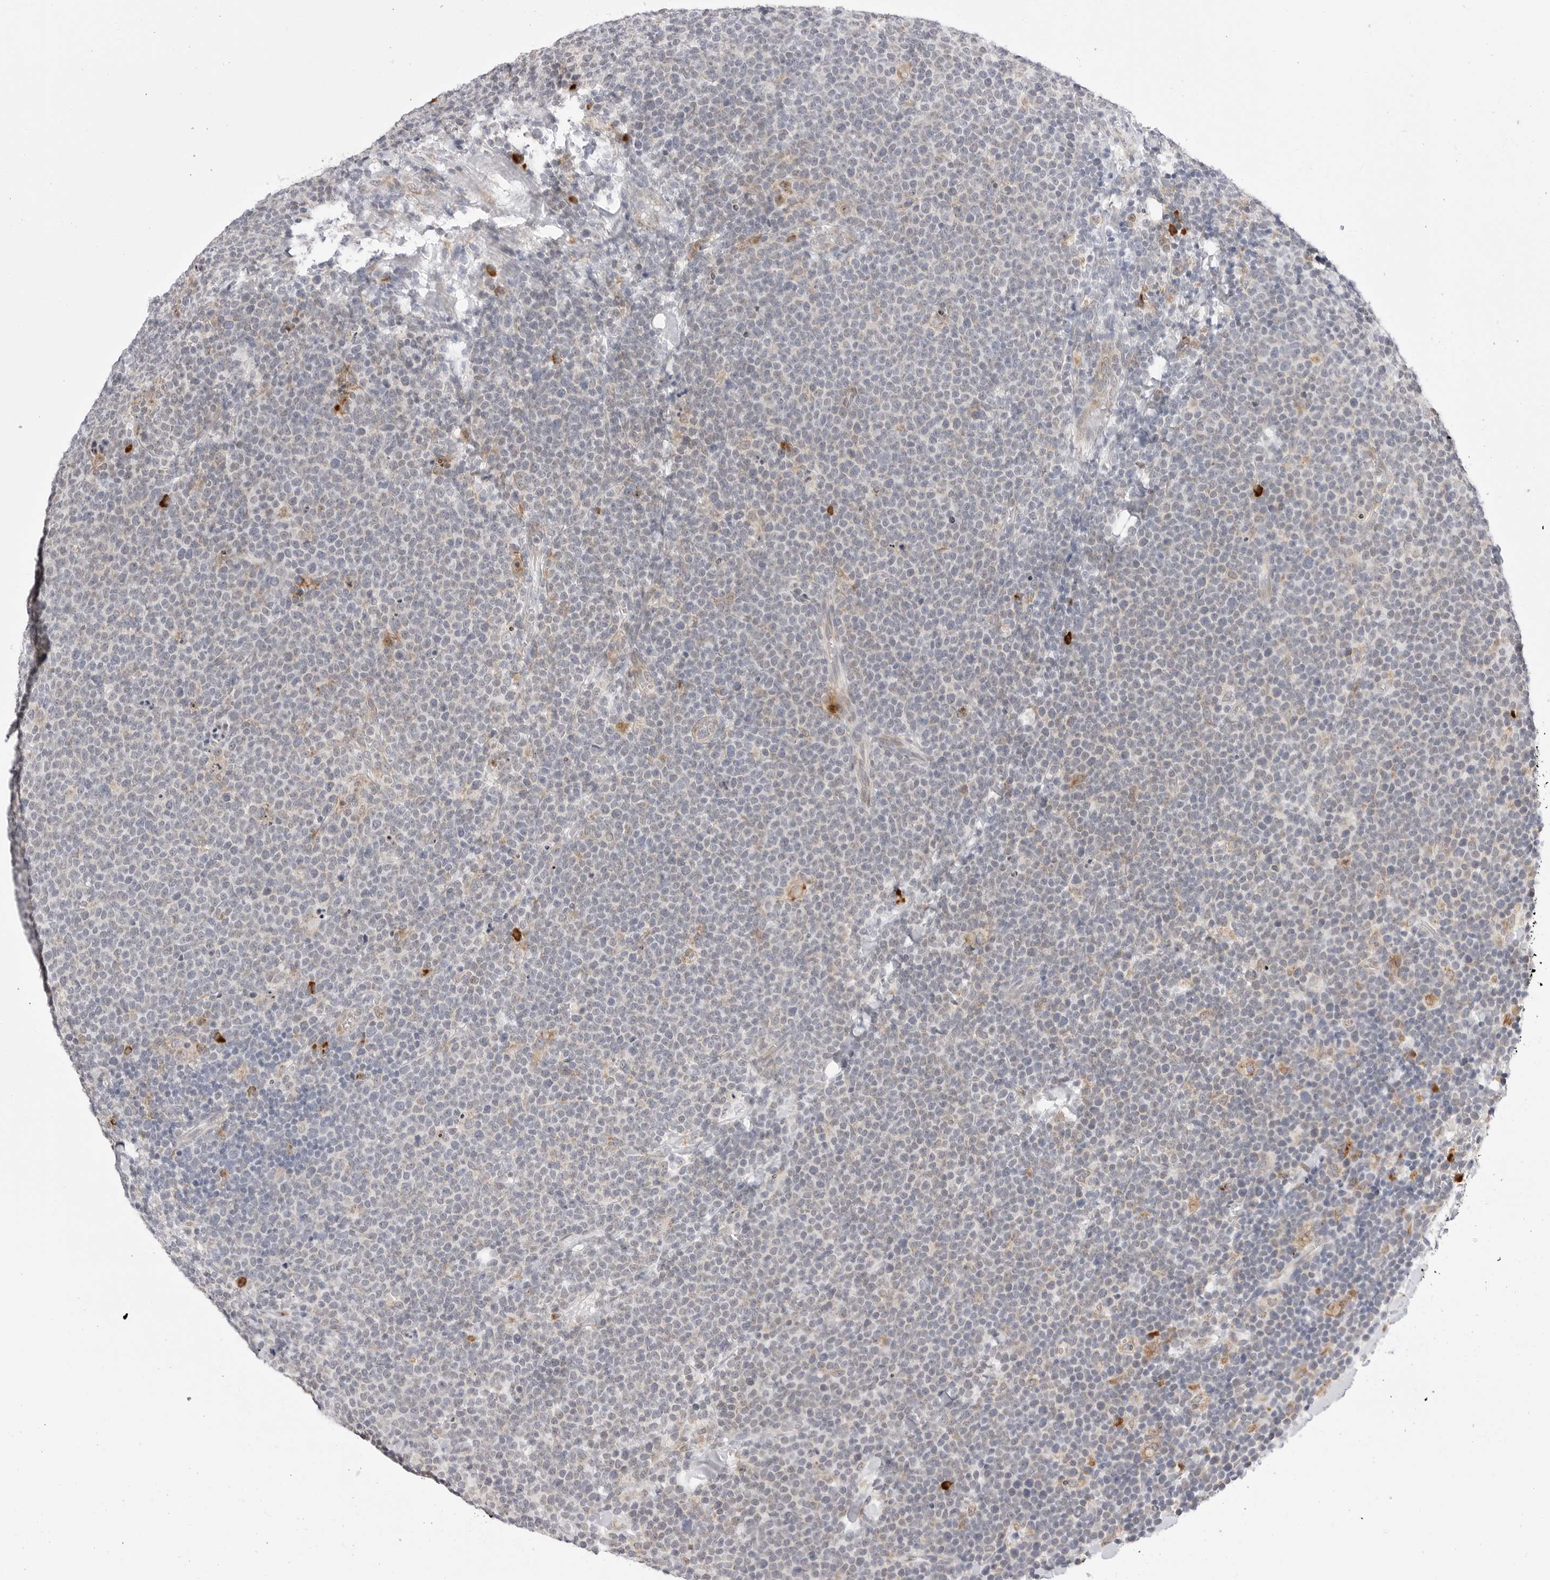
{"staining": {"intensity": "negative", "quantity": "none", "location": "none"}, "tissue": "lymphoma", "cell_type": "Tumor cells", "image_type": "cancer", "snomed": [{"axis": "morphology", "description": "Malignant lymphoma, non-Hodgkin's type, High grade"}, {"axis": "topography", "description": "Lymph node"}], "caption": "This is a histopathology image of immunohistochemistry (IHC) staining of lymphoma, which shows no positivity in tumor cells.", "gene": "RPN1", "patient": {"sex": "male", "age": 61}}